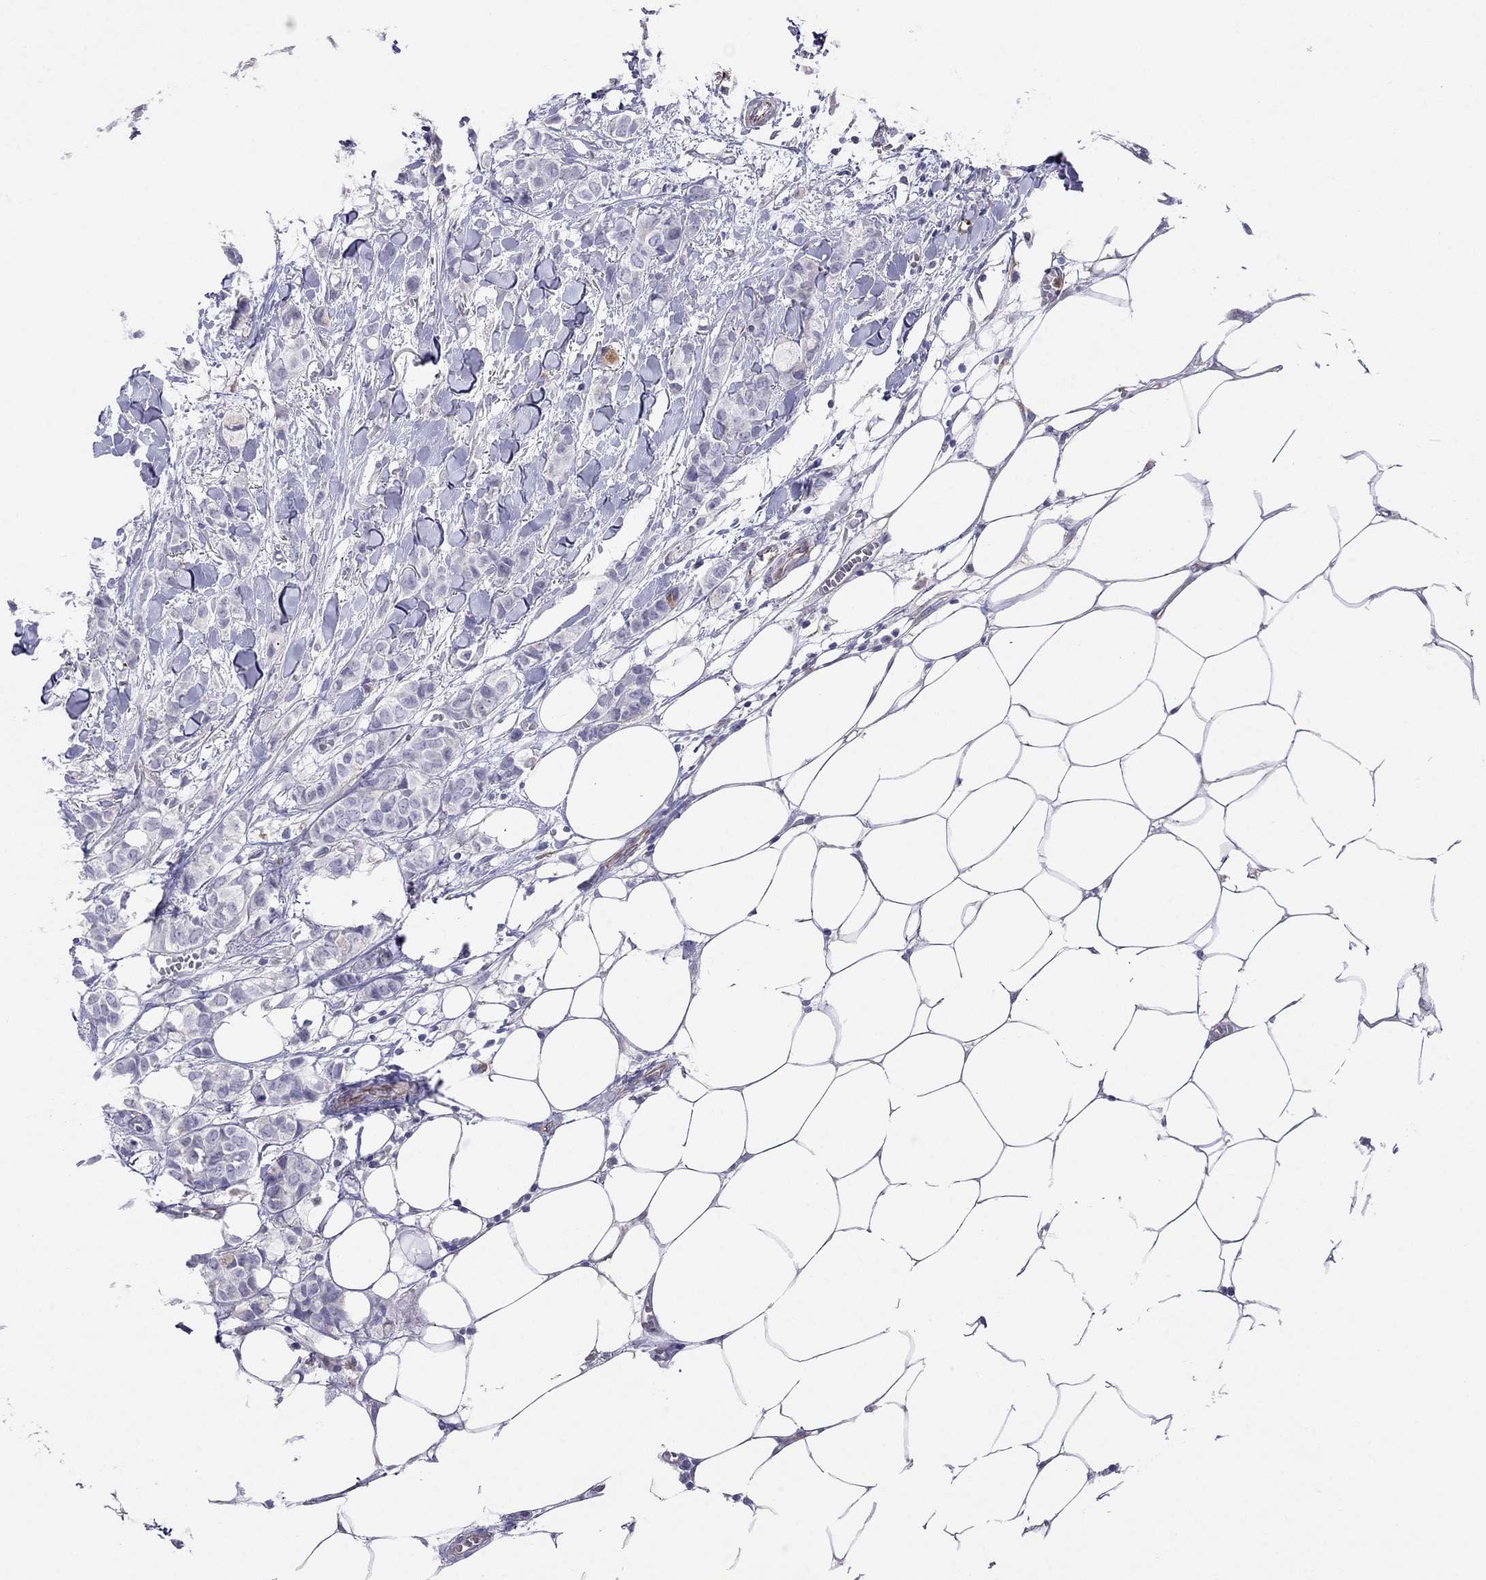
{"staining": {"intensity": "negative", "quantity": "none", "location": "none"}, "tissue": "breast cancer", "cell_type": "Tumor cells", "image_type": "cancer", "snomed": [{"axis": "morphology", "description": "Duct carcinoma"}, {"axis": "topography", "description": "Breast"}], "caption": "This image is of infiltrating ductal carcinoma (breast) stained with immunohistochemistry (IHC) to label a protein in brown with the nuclei are counter-stained blue. There is no expression in tumor cells.", "gene": "SPINT4", "patient": {"sex": "female", "age": 85}}